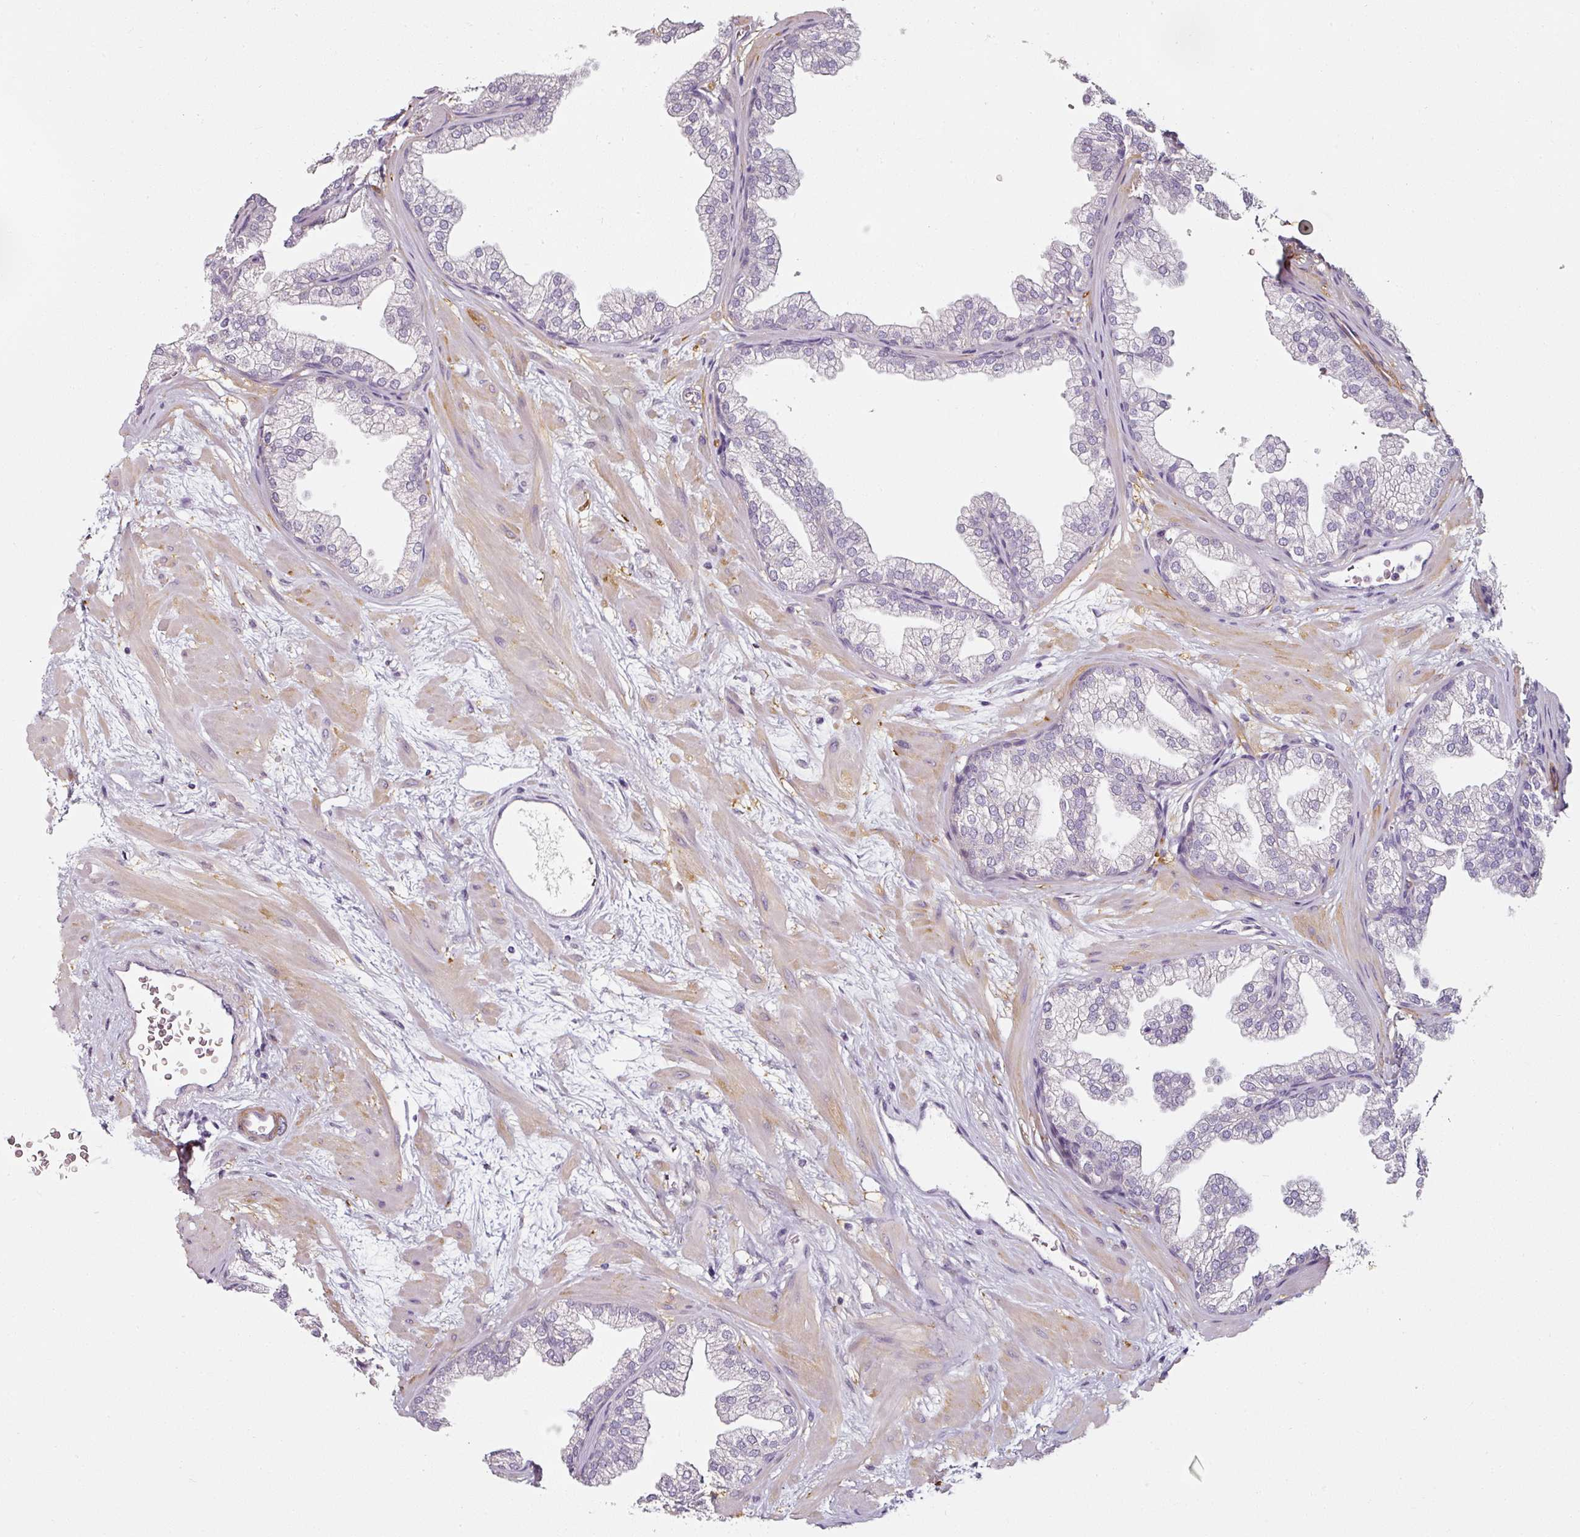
{"staining": {"intensity": "negative", "quantity": "none", "location": "none"}, "tissue": "prostate", "cell_type": "Glandular cells", "image_type": "normal", "snomed": [{"axis": "morphology", "description": "Normal tissue, NOS"}, {"axis": "topography", "description": "Prostate"}], "caption": "This is an immunohistochemistry micrograph of unremarkable human prostate. There is no expression in glandular cells.", "gene": "CAP2", "patient": {"sex": "male", "age": 37}}